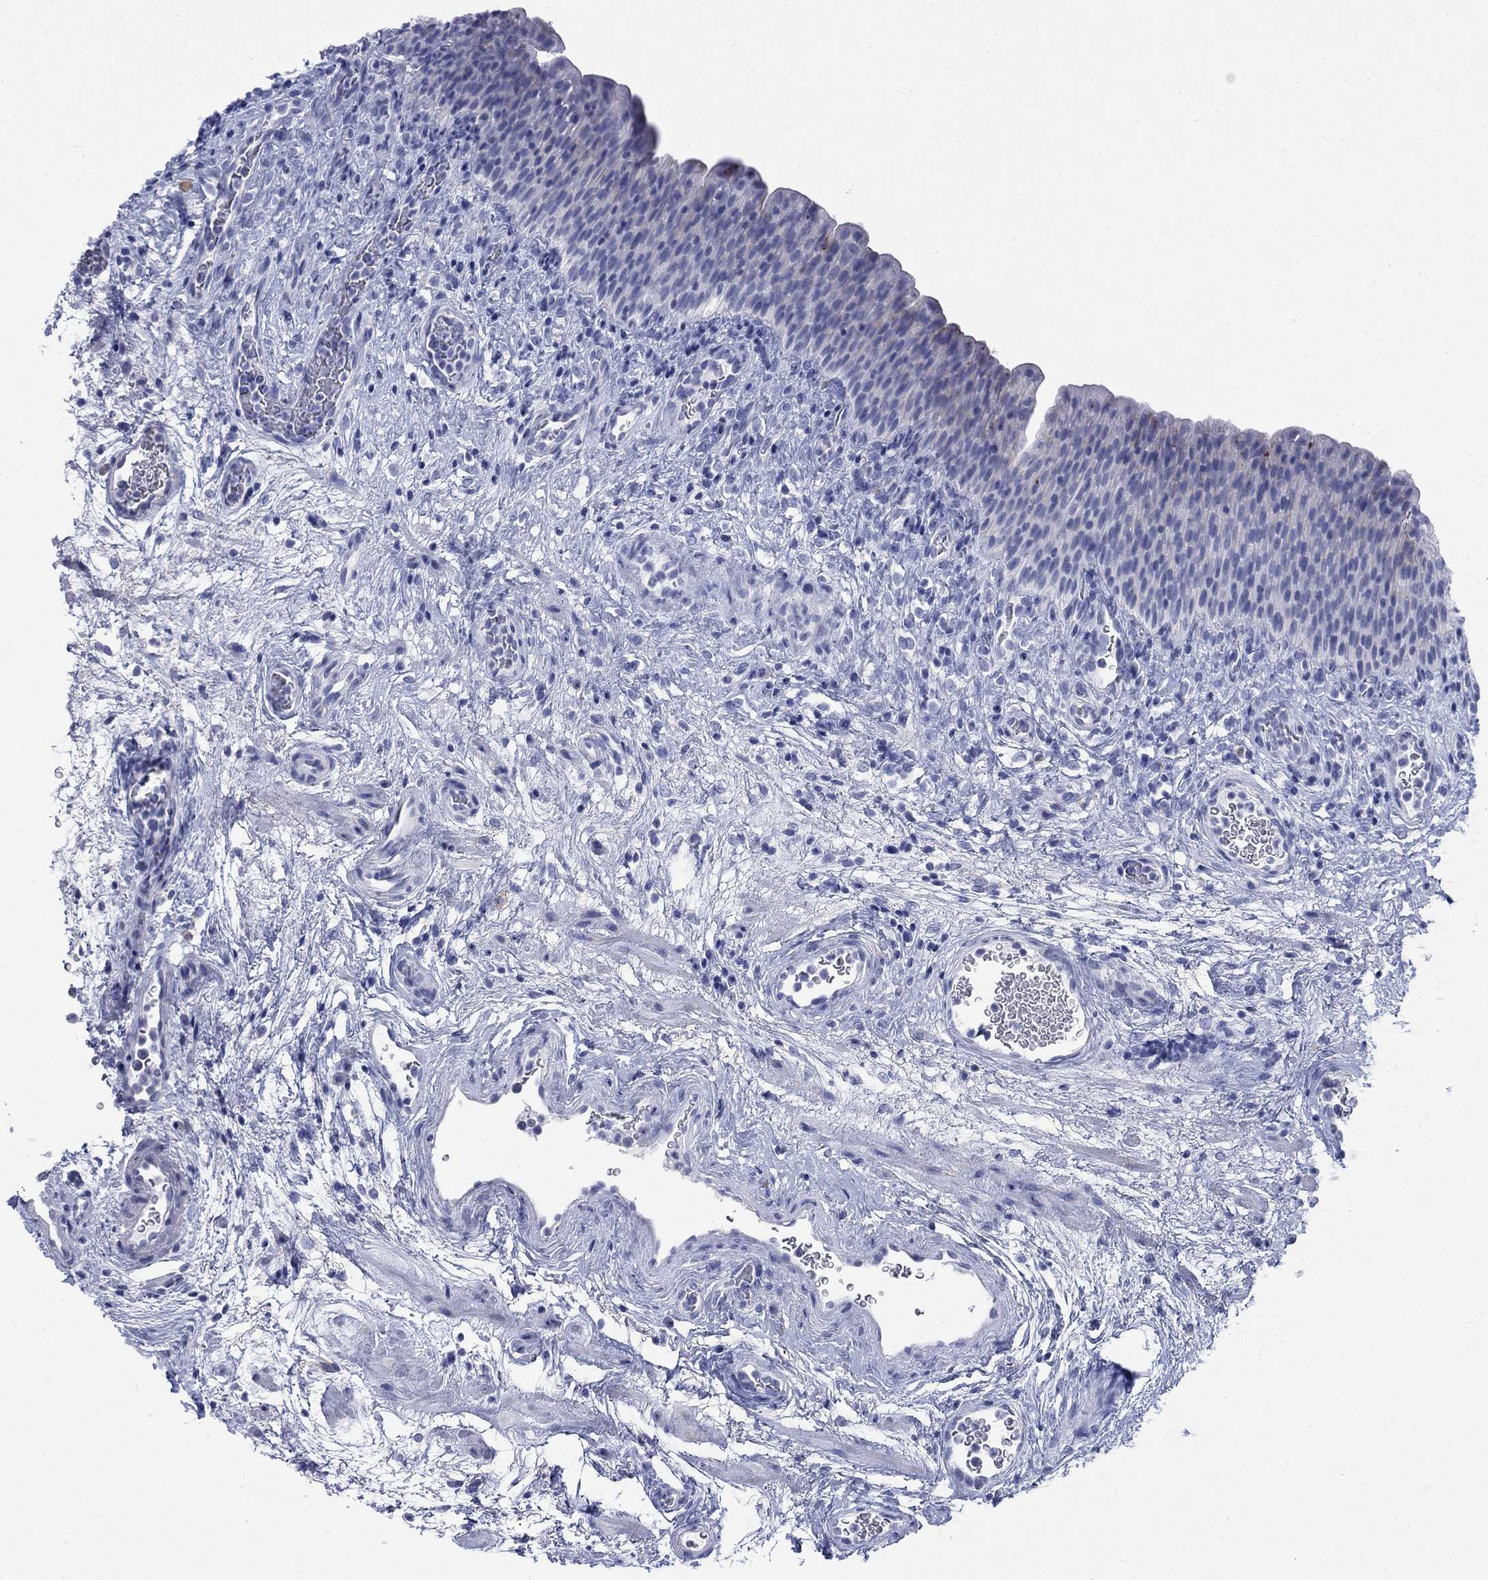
{"staining": {"intensity": "moderate", "quantity": "<25%", "location": "cytoplasmic/membranous"}, "tissue": "urinary bladder", "cell_type": "Urothelial cells", "image_type": "normal", "snomed": [{"axis": "morphology", "description": "Normal tissue, NOS"}, {"axis": "topography", "description": "Urinary bladder"}], "caption": "About <25% of urothelial cells in benign urinary bladder exhibit moderate cytoplasmic/membranous protein positivity as visualized by brown immunohistochemical staining.", "gene": "IGF2BP3", "patient": {"sex": "male", "age": 76}}